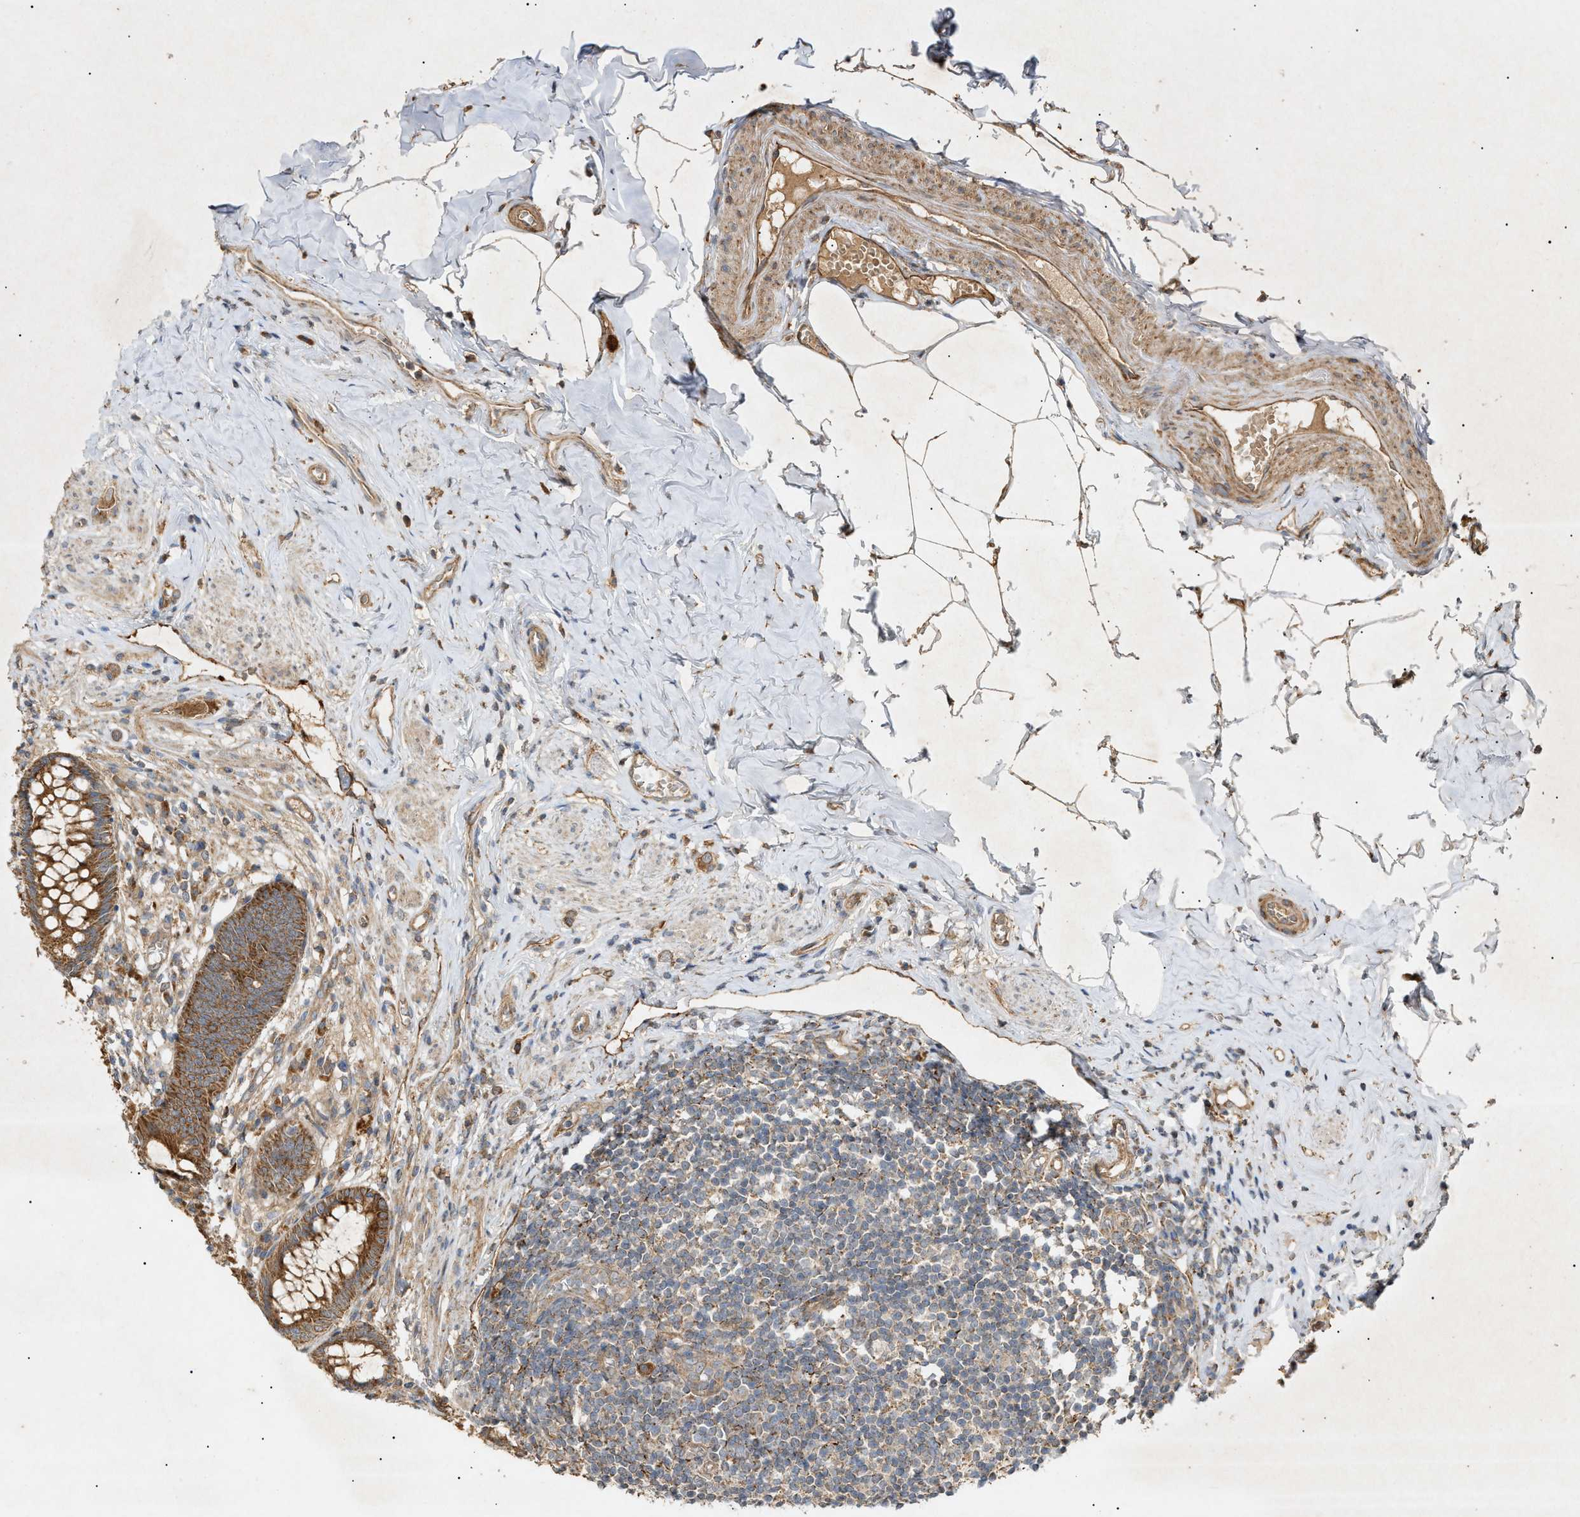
{"staining": {"intensity": "strong", "quantity": ">75%", "location": "cytoplasmic/membranous"}, "tissue": "appendix", "cell_type": "Glandular cells", "image_type": "normal", "snomed": [{"axis": "morphology", "description": "Normal tissue, NOS"}, {"axis": "topography", "description": "Appendix"}], "caption": "This image exhibits normal appendix stained with immunohistochemistry (IHC) to label a protein in brown. The cytoplasmic/membranous of glandular cells show strong positivity for the protein. Nuclei are counter-stained blue.", "gene": "MTCH1", "patient": {"sex": "male", "age": 56}}